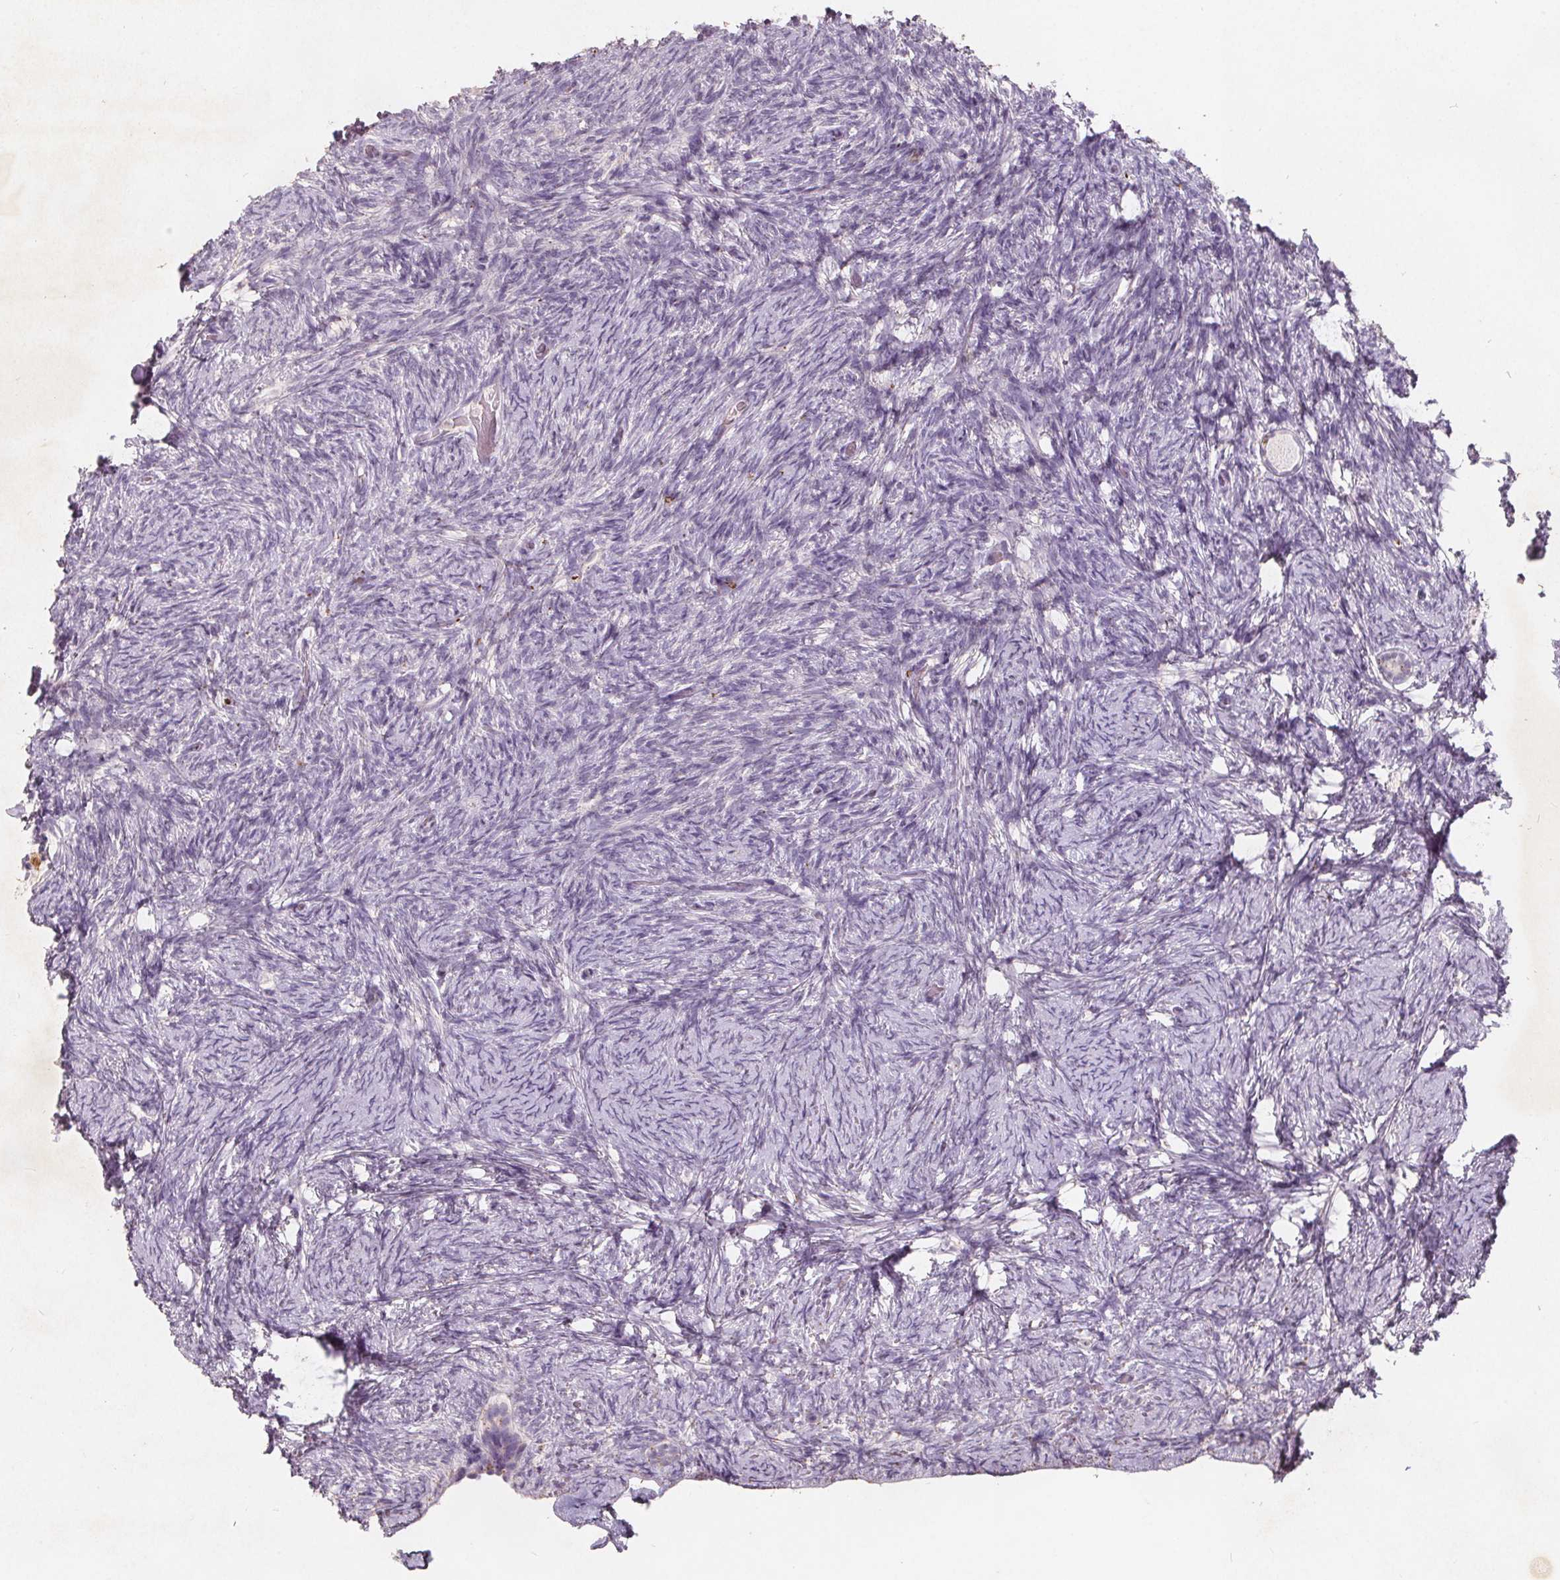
{"staining": {"intensity": "negative", "quantity": "none", "location": "none"}, "tissue": "ovary", "cell_type": "Follicle cells", "image_type": "normal", "snomed": [{"axis": "morphology", "description": "Normal tissue, NOS"}, {"axis": "topography", "description": "Ovary"}], "caption": "This is an immunohistochemistry (IHC) image of unremarkable human ovary. There is no staining in follicle cells.", "gene": "C19orf84", "patient": {"sex": "female", "age": 34}}